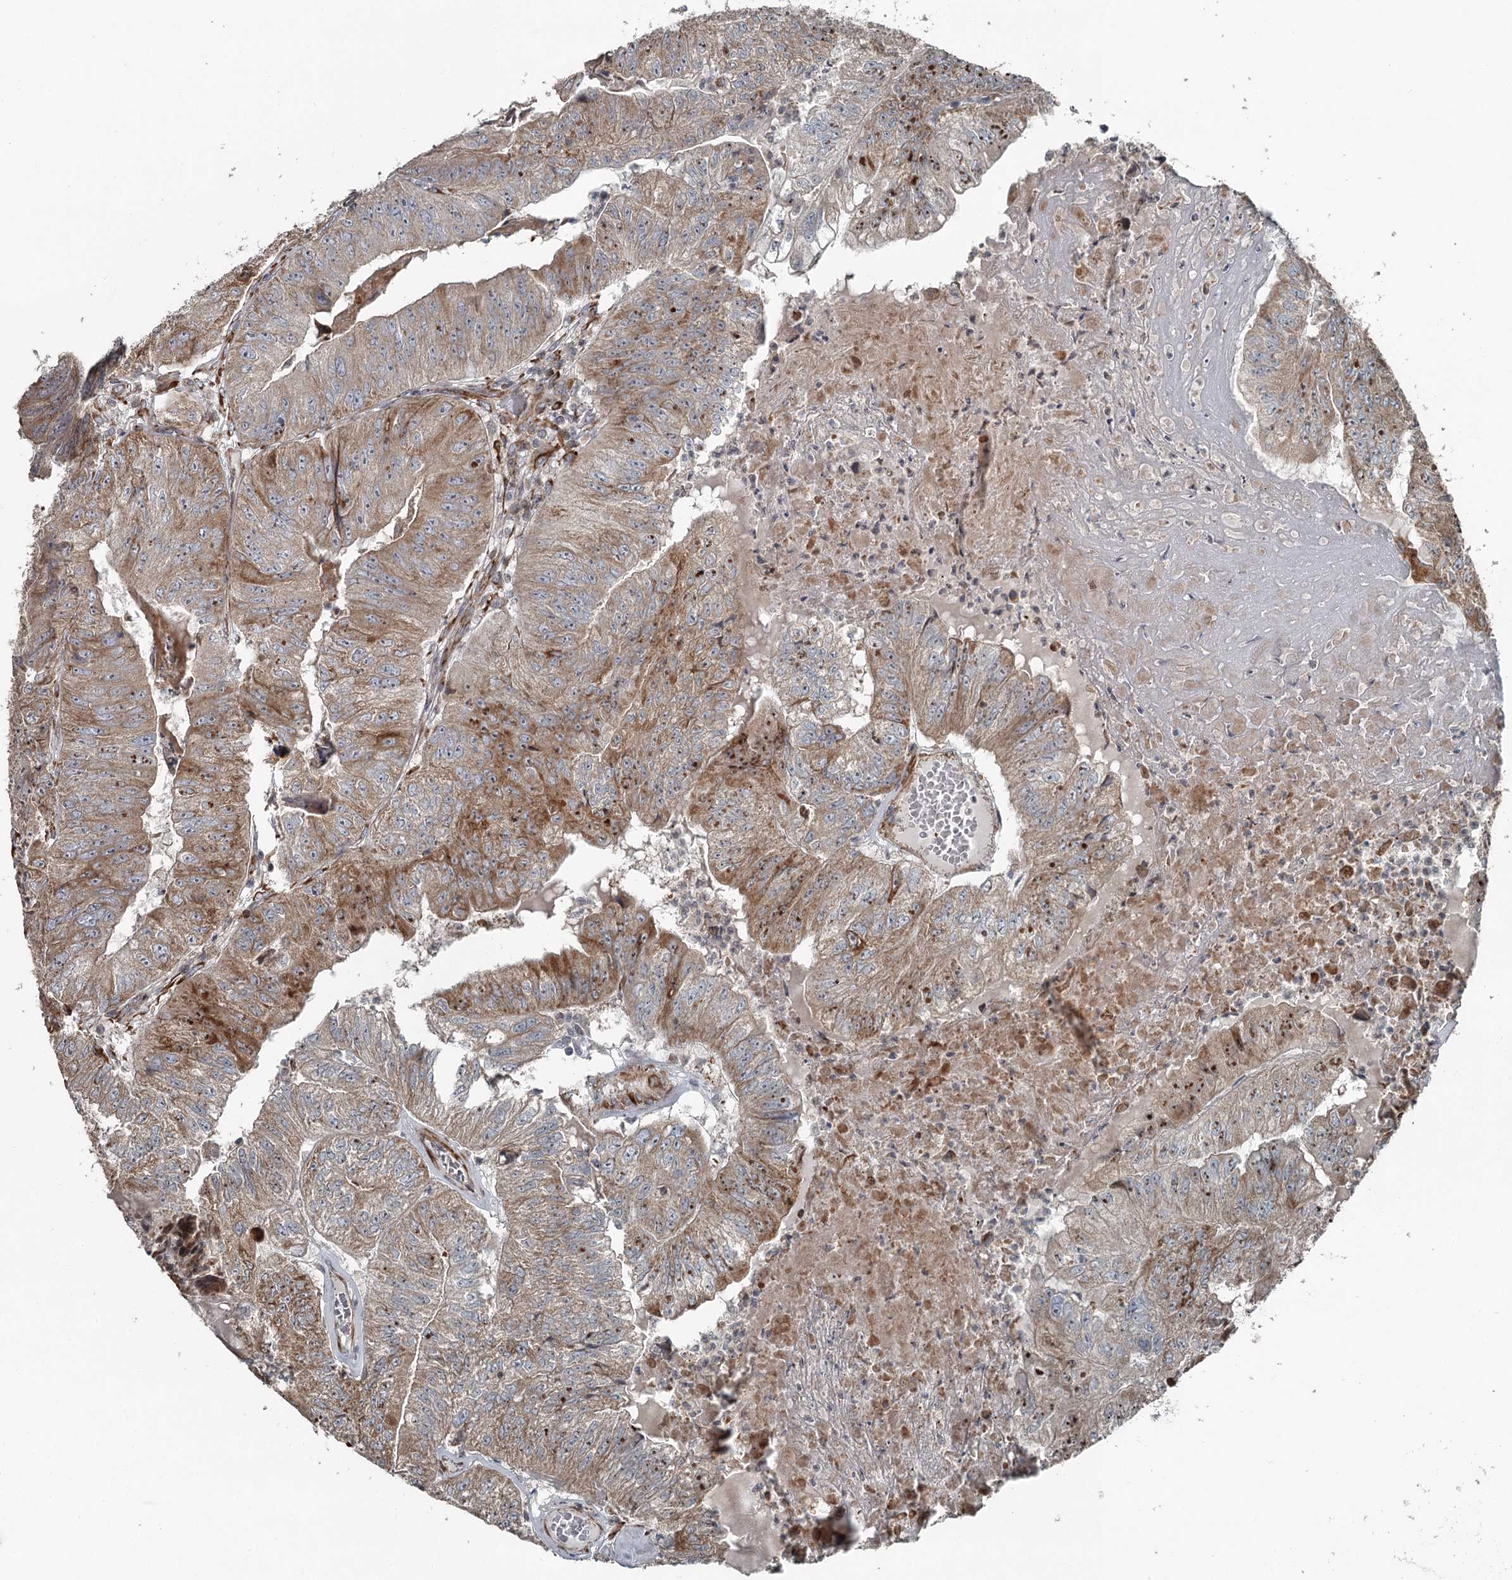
{"staining": {"intensity": "moderate", "quantity": ">75%", "location": "cytoplasmic/membranous"}, "tissue": "colorectal cancer", "cell_type": "Tumor cells", "image_type": "cancer", "snomed": [{"axis": "morphology", "description": "Adenocarcinoma, NOS"}, {"axis": "topography", "description": "Colon"}], "caption": "Adenocarcinoma (colorectal) stained with IHC shows moderate cytoplasmic/membranous positivity in about >75% of tumor cells.", "gene": "RASSF8", "patient": {"sex": "female", "age": 67}}